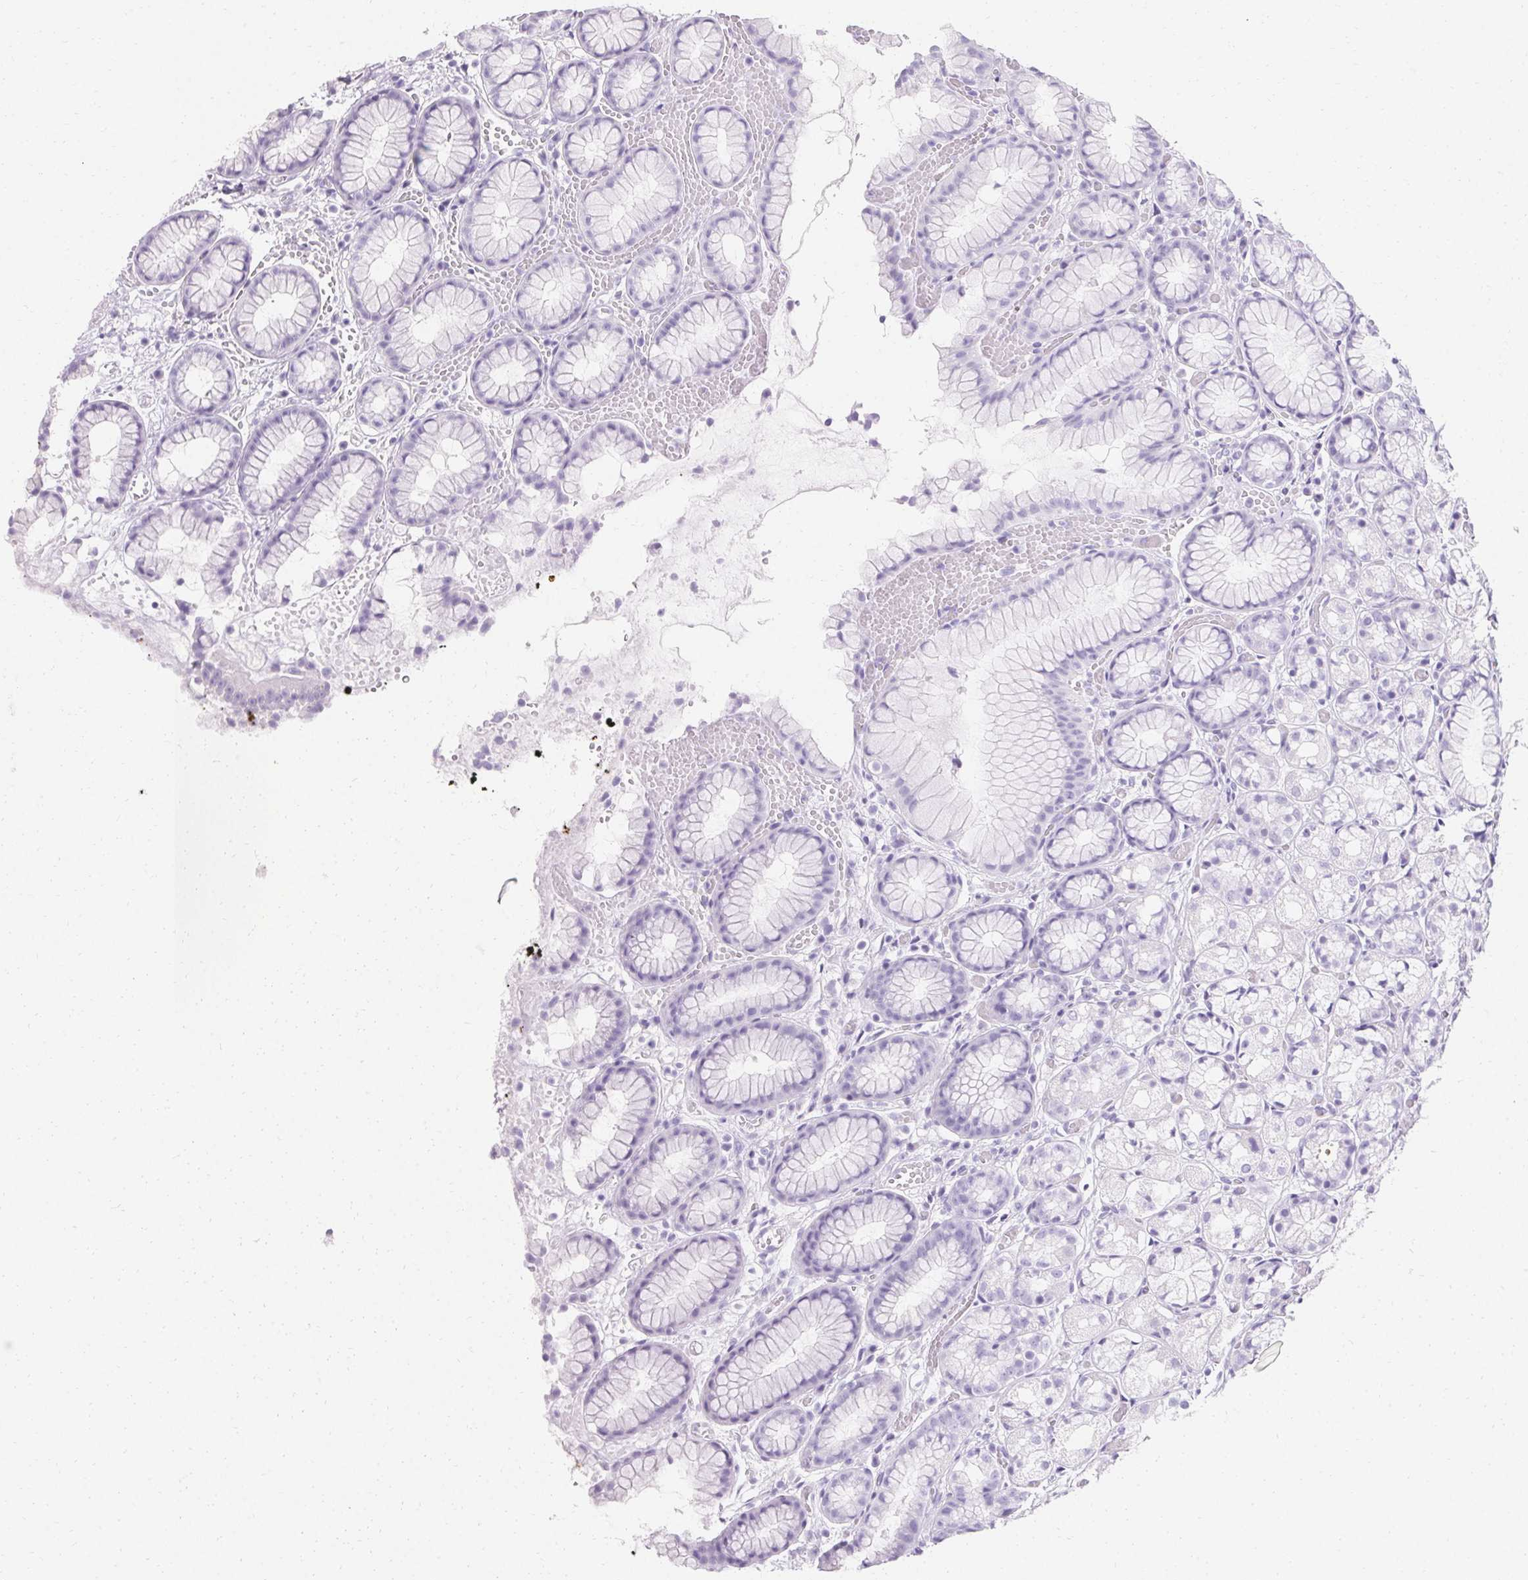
{"staining": {"intensity": "negative", "quantity": "none", "location": "none"}, "tissue": "stomach", "cell_type": "Glandular cells", "image_type": "normal", "snomed": [{"axis": "morphology", "description": "Normal tissue, NOS"}, {"axis": "topography", "description": "Smooth muscle"}, {"axis": "topography", "description": "Stomach"}], "caption": "A high-resolution histopathology image shows immunohistochemistry (IHC) staining of benign stomach, which exhibits no significant staining in glandular cells. (Brightfield microscopy of DAB immunohistochemistry at high magnification).", "gene": "TRIP13", "patient": {"sex": "male", "age": 70}}